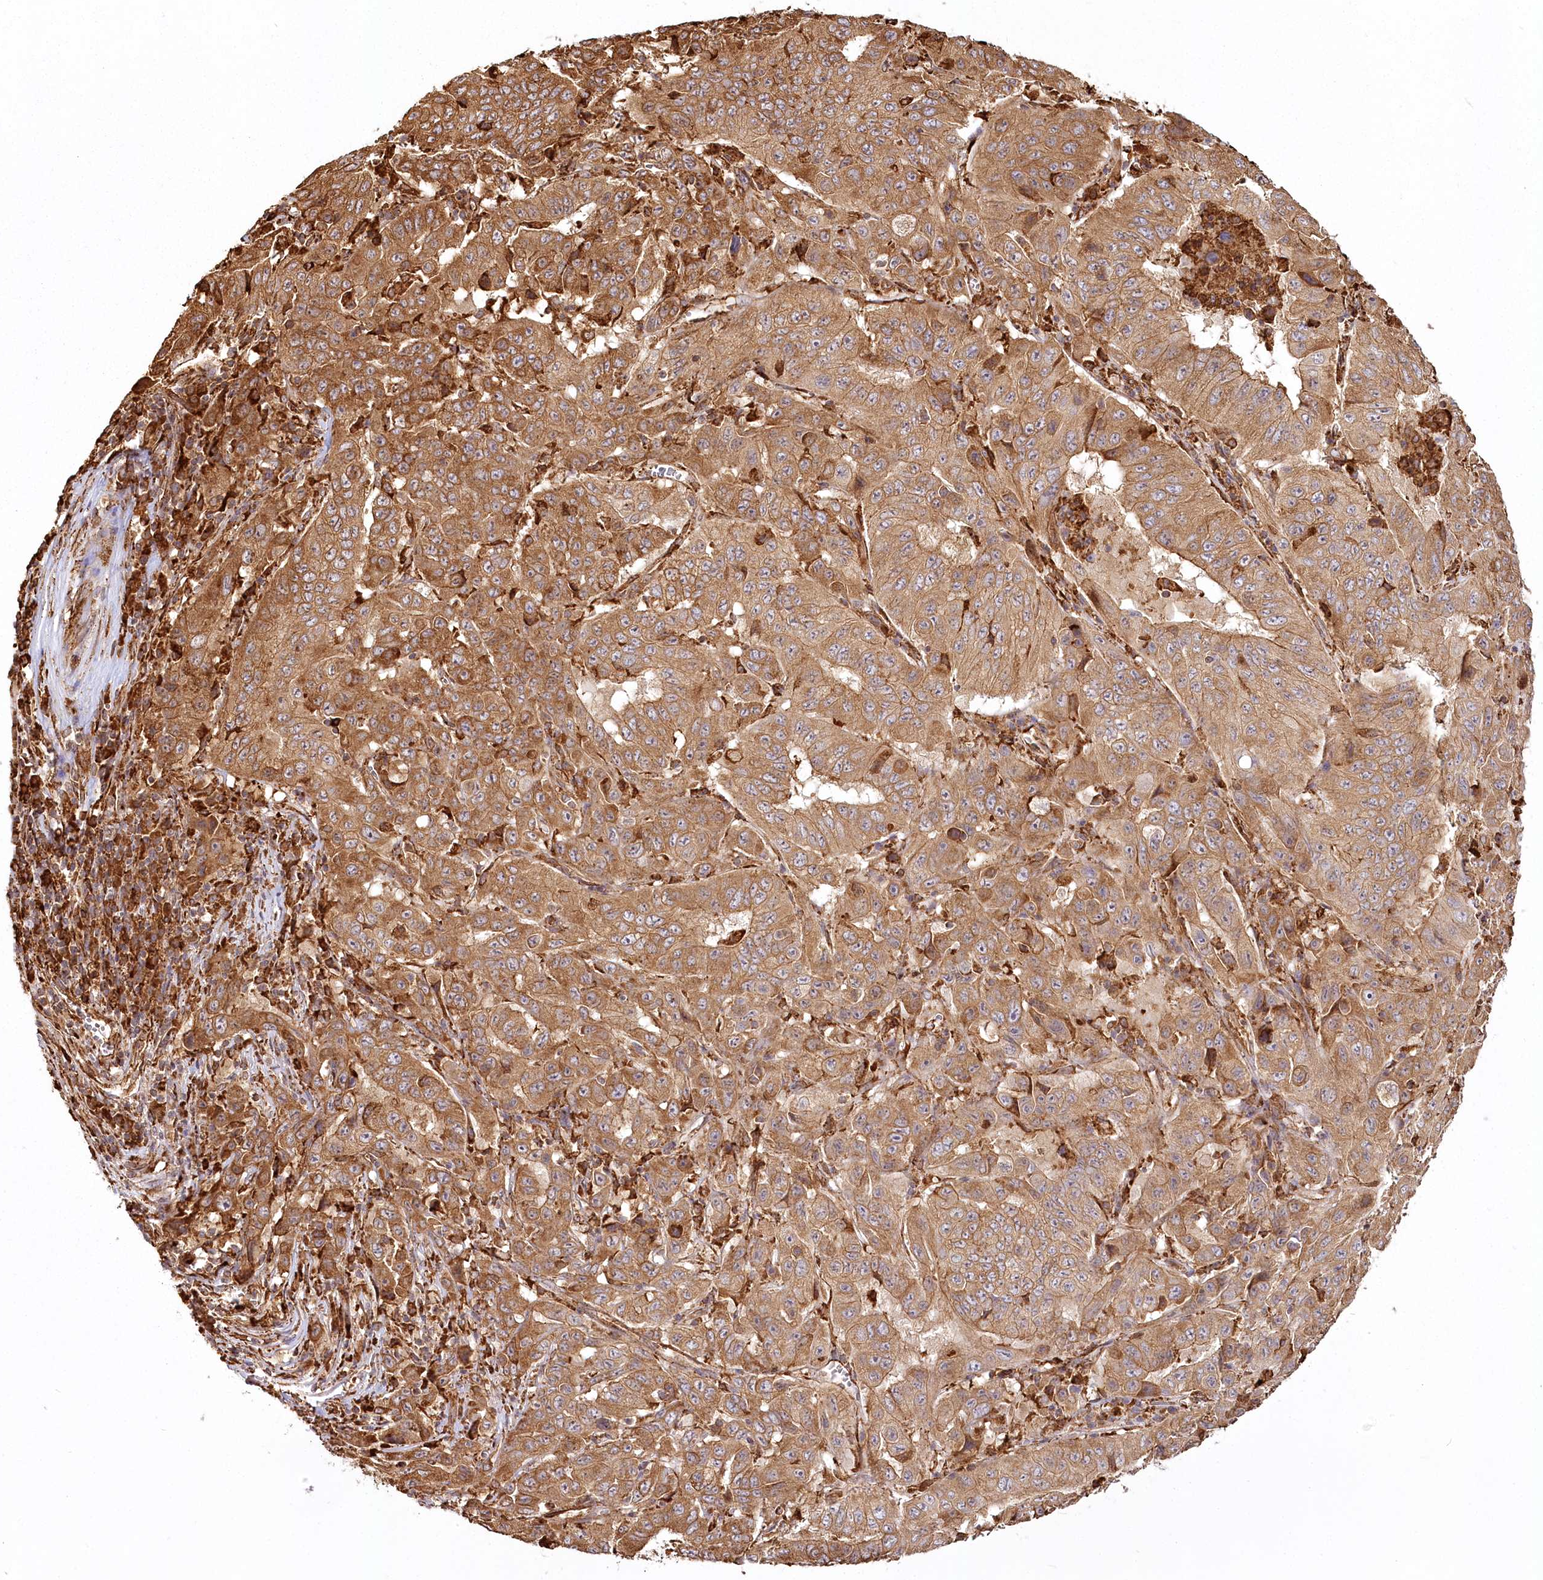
{"staining": {"intensity": "moderate", "quantity": ">75%", "location": "cytoplasmic/membranous"}, "tissue": "pancreatic cancer", "cell_type": "Tumor cells", "image_type": "cancer", "snomed": [{"axis": "morphology", "description": "Adenocarcinoma, NOS"}, {"axis": "topography", "description": "Pancreas"}], "caption": "Protein staining reveals moderate cytoplasmic/membranous expression in about >75% of tumor cells in adenocarcinoma (pancreatic).", "gene": "FAM13A", "patient": {"sex": "male", "age": 63}}